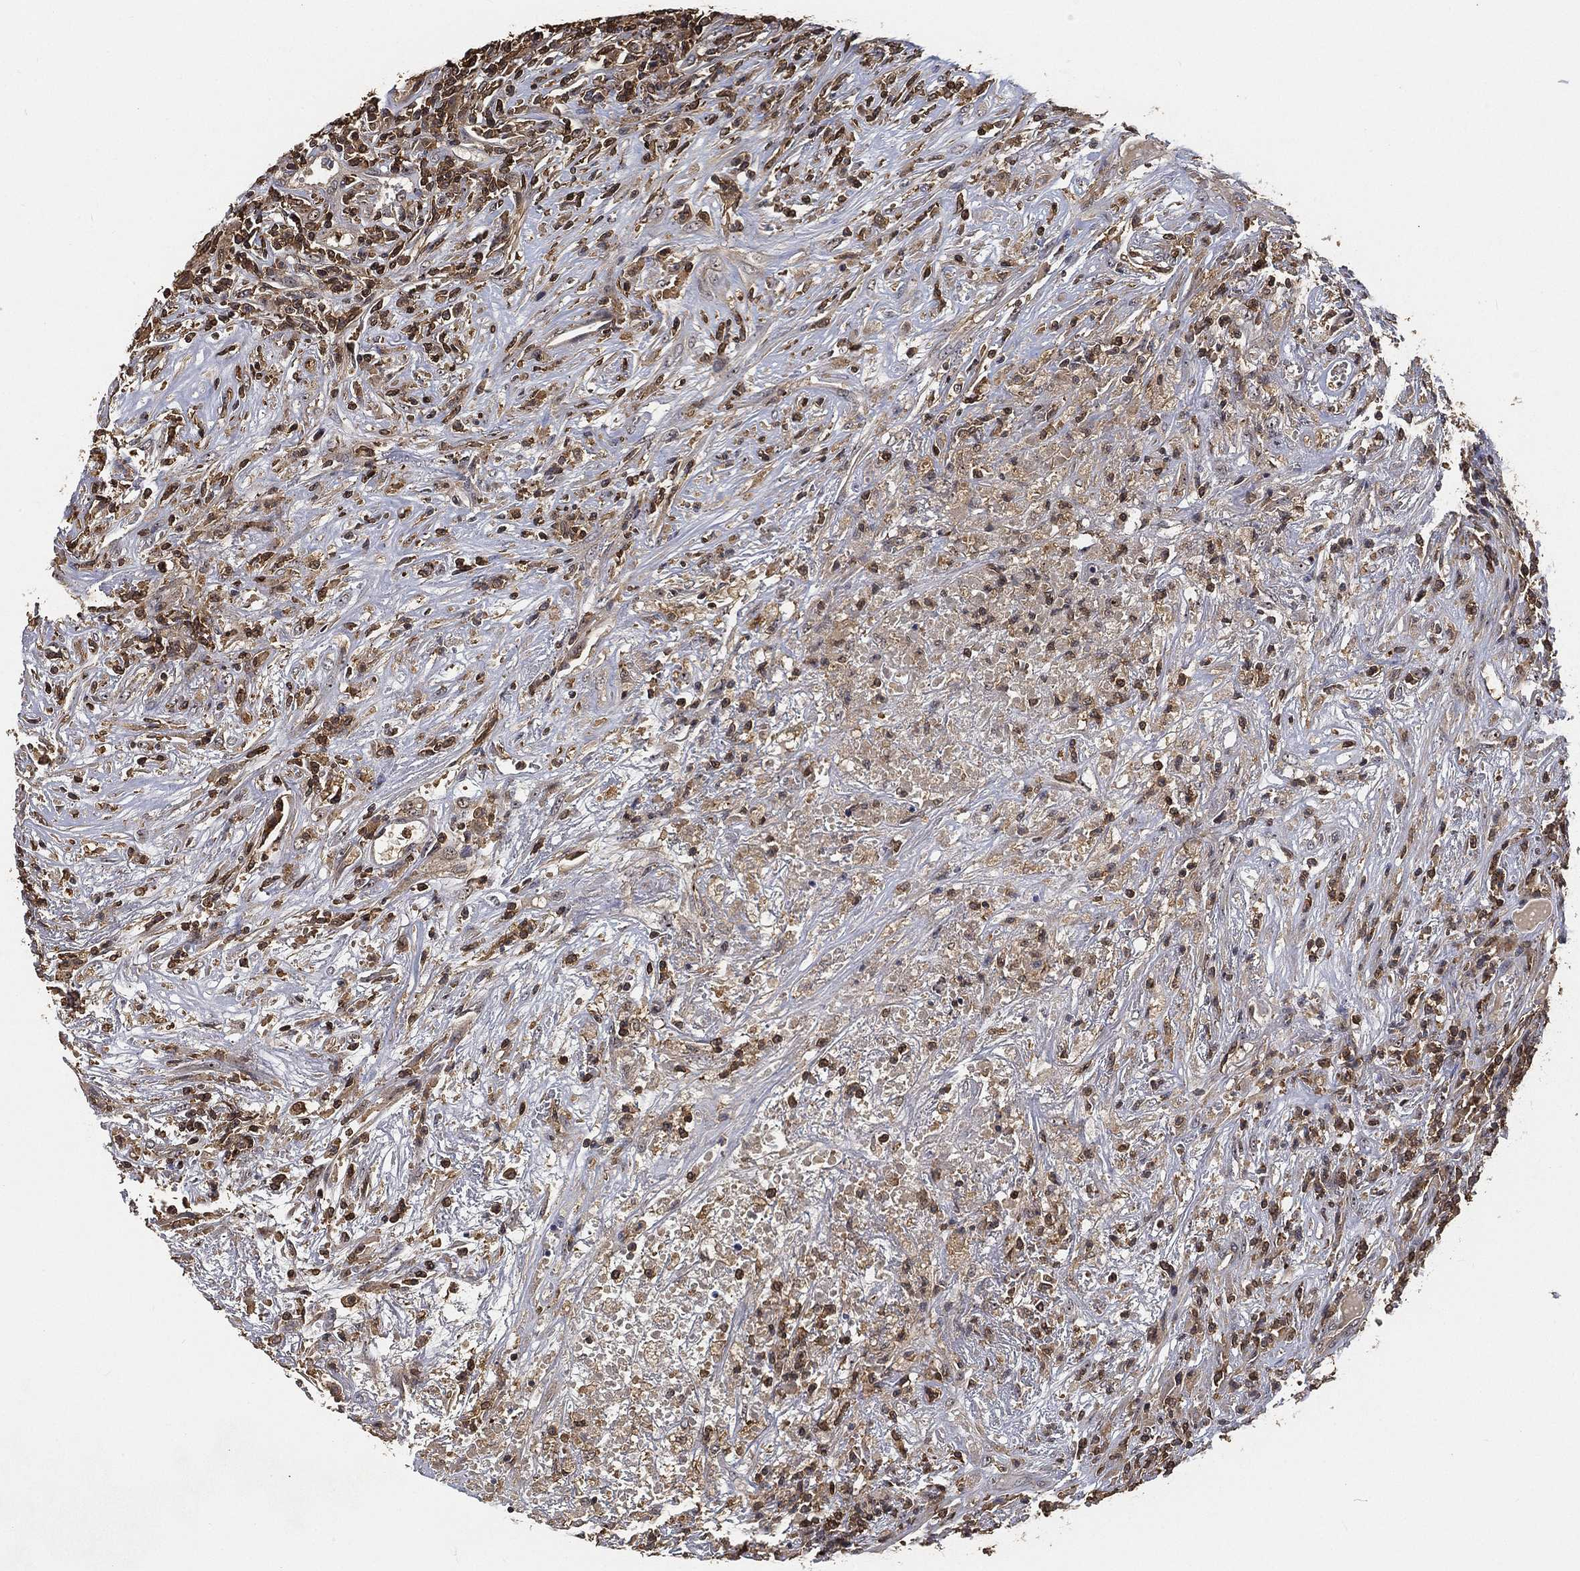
{"staining": {"intensity": "moderate", "quantity": "<25%", "location": "cytoplasmic/membranous"}, "tissue": "lymphoma", "cell_type": "Tumor cells", "image_type": "cancer", "snomed": [{"axis": "morphology", "description": "Malignant lymphoma, non-Hodgkin's type, High grade"}, {"axis": "topography", "description": "Lung"}], "caption": "An image showing moderate cytoplasmic/membranous staining in approximately <25% of tumor cells in lymphoma, as visualized by brown immunohistochemical staining.", "gene": "CRYL1", "patient": {"sex": "male", "age": 79}}